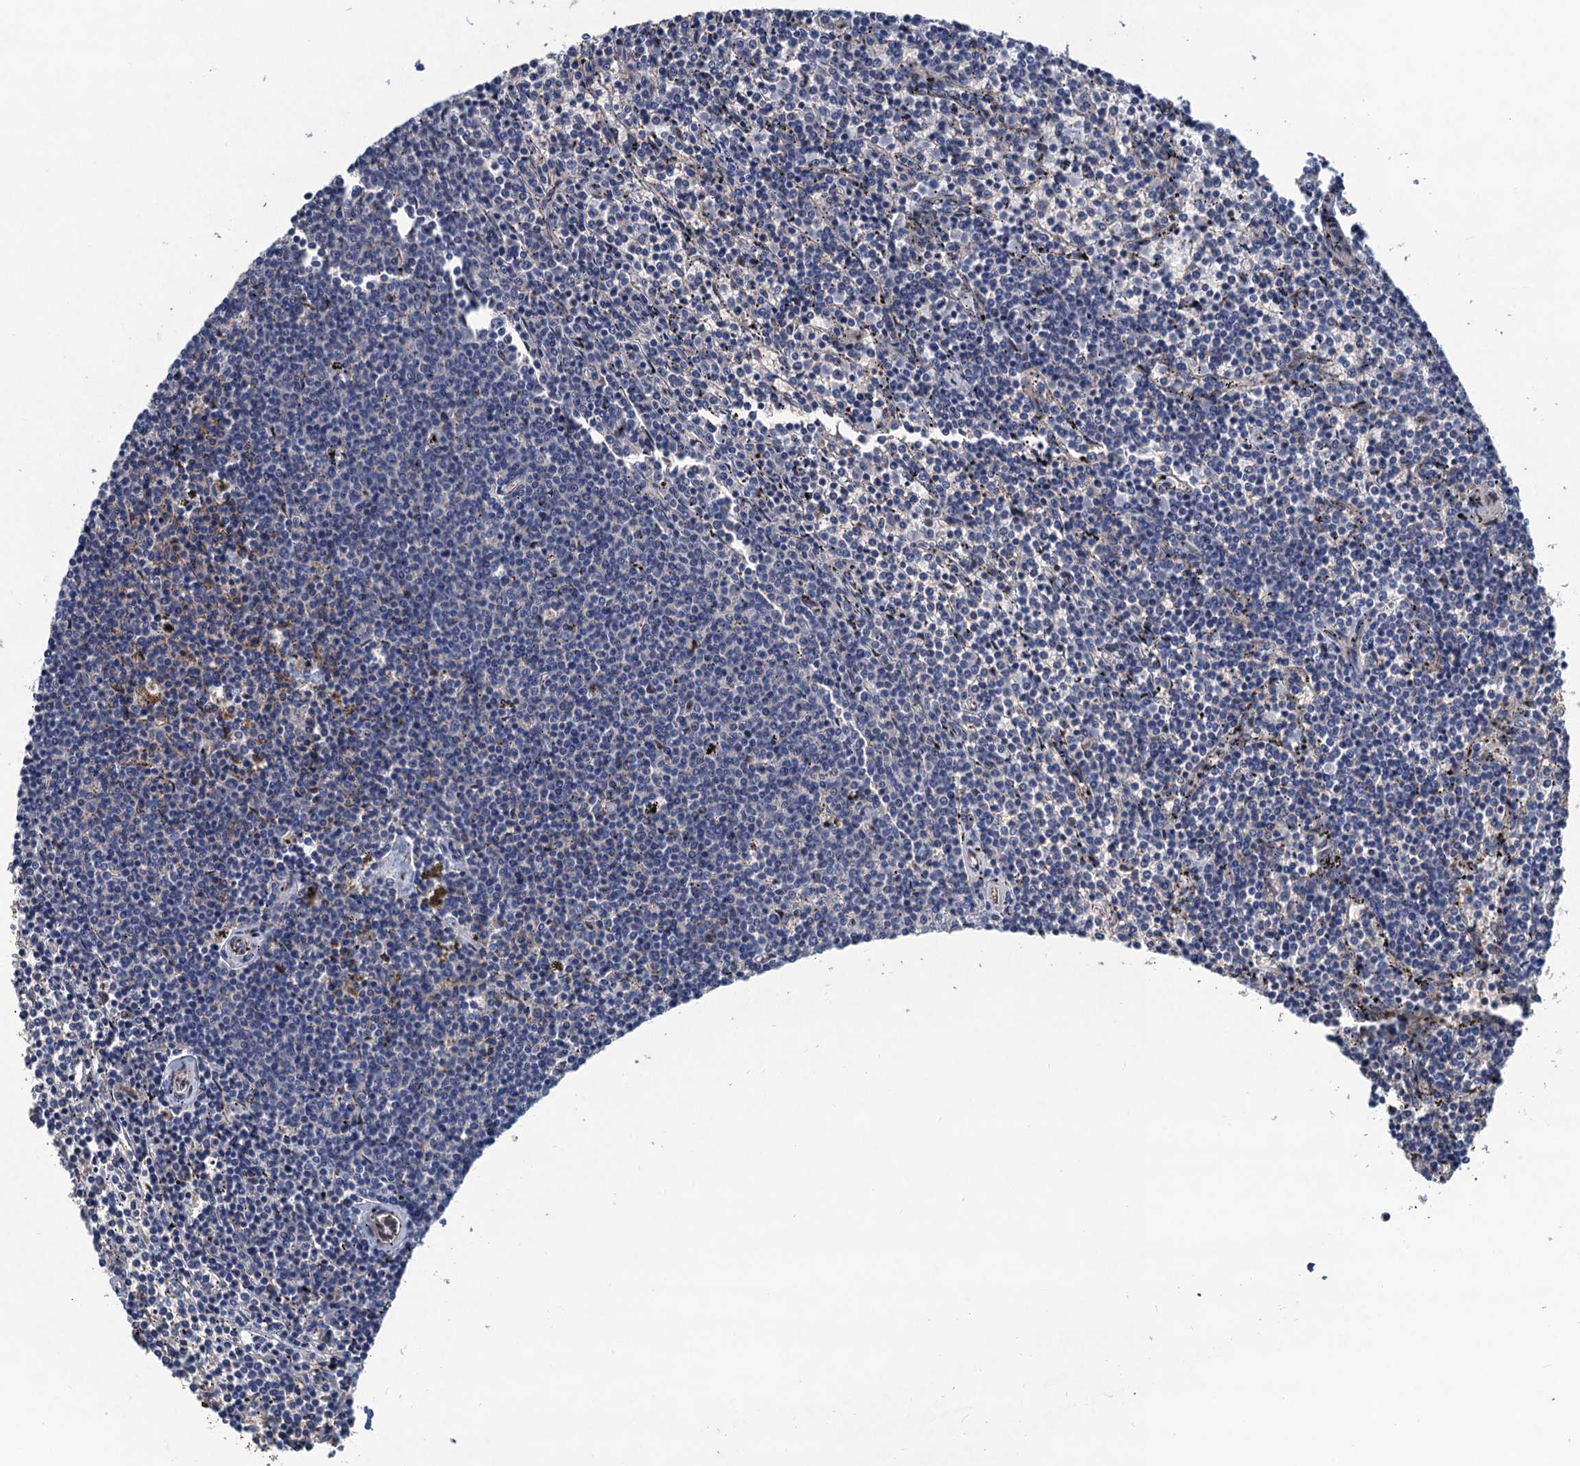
{"staining": {"intensity": "negative", "quantity": "none", "location": "none"}, "tissue": "lymphoma", "cell_type": "Tumor cells", "image_type": "cancer", "snomed": [{"axis": "morphology", "description": "Malignant lymphoma, non-Hodgkin's type, Low grade"}, {"axis": "topography", "description": "Spleen"}], "caption": "There is no significant expression in tumor cells of malignant lymphoma, non-Hodgkin's type (low-grade). (DAB immunohistochemistry (IHC) with hematoxylin counter stain).", "gene": "TRAF7", "patient": {"sex": "female", "age": 50}}